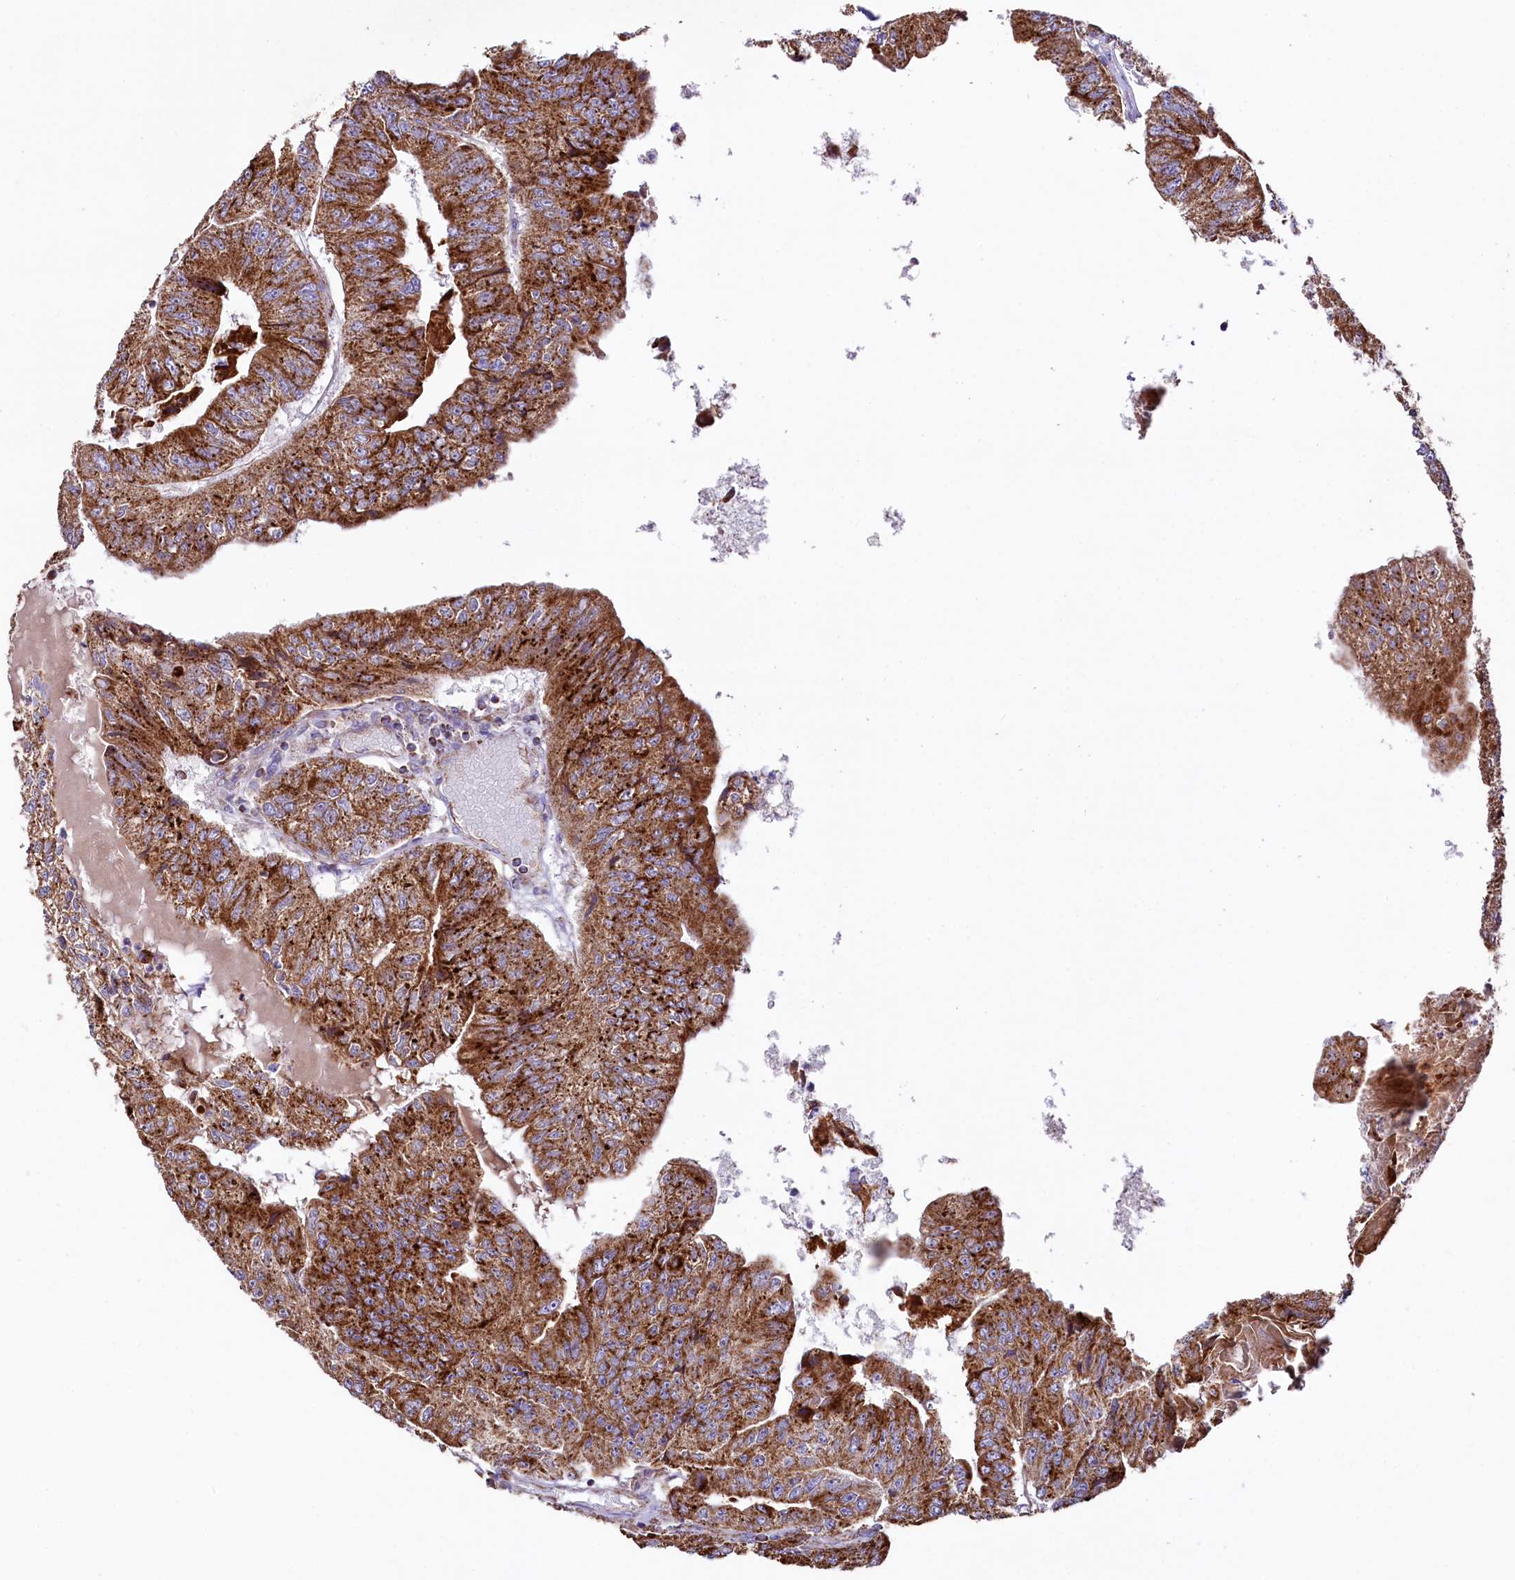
{"staining": {"intensity": "strong", "quantity": ">75%", "location": "cytoplasmic/membranous"}, "tissue": "colorectal cancer", "cell_type": "Tumor cells", "image_type": "cancer", "snomed": [{"axis": "morphology", "description": "Adenocarcinoma, NOS"}, {"axis": "topography", "description": "Colon"}], "caption": "Immunohistochemical staining of human colorectal cancer demonstrates high levels of strong cytoplasmic/membranous protein staining in about >75% of tumor cells. The protein is stained brown, and the nuclei are stained in blue (DAB IHC with brightfield microscopy, high magnification).", "gene": "APLP2", "patient": {"sex": "female", "age": 67}}